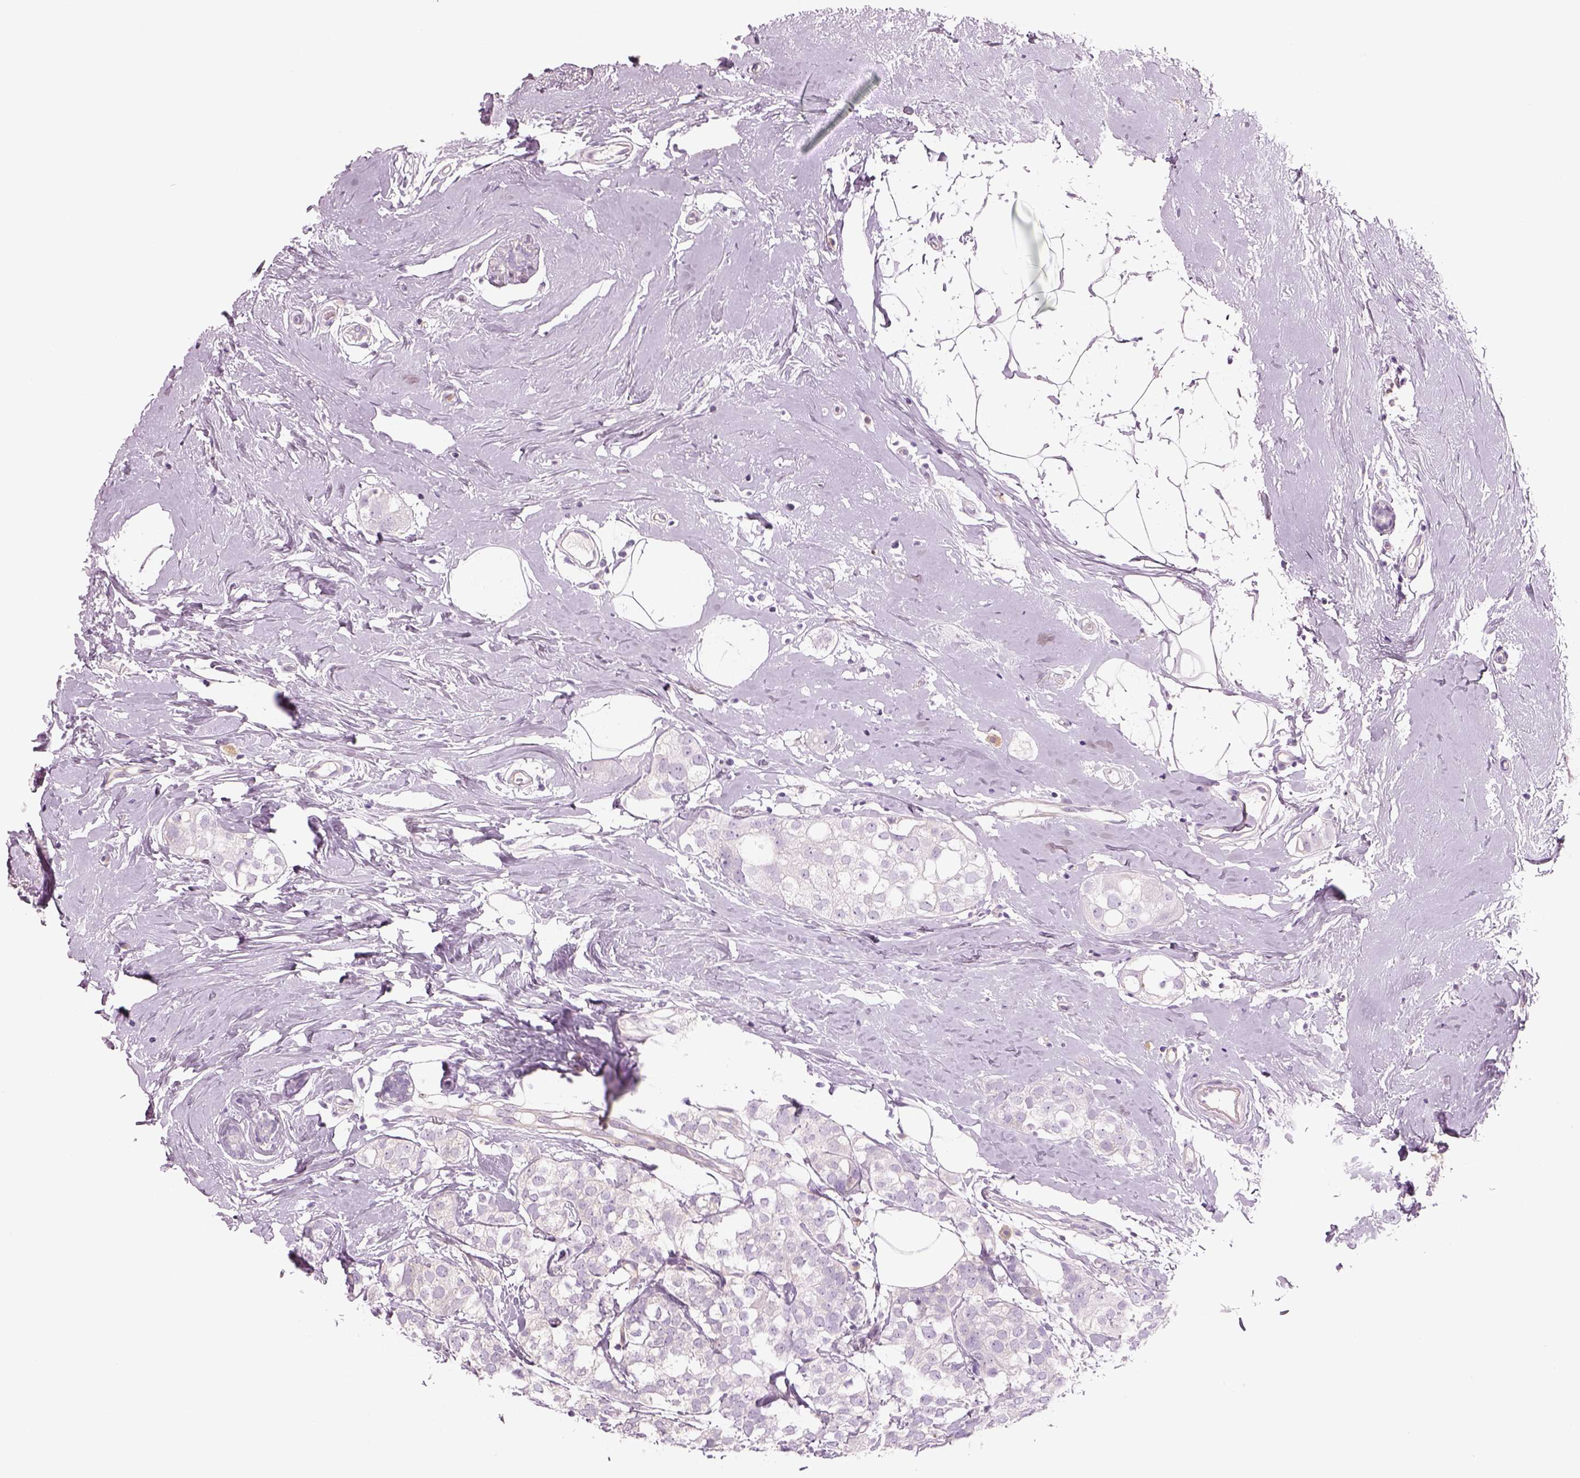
{"staining": {"intensity": "negative", "quantity": "none", "location": "none"}, "tissue": "breast cancer", "cell_type": "Tumor cells", "image_type": "cancer", "snomed": [{"axis": "morphology", "description": "Duct carcinoma"}, {"axis": "topography", "description": "Breast"}], "caption": "This is an immunohistochemistry (IHC) histopathology image of human invasive ductal carcinoma (breast). There is no positivity in tumor cells.", "gene": "SLC1A7", "patient": {"sex": "female", "age": 40}}